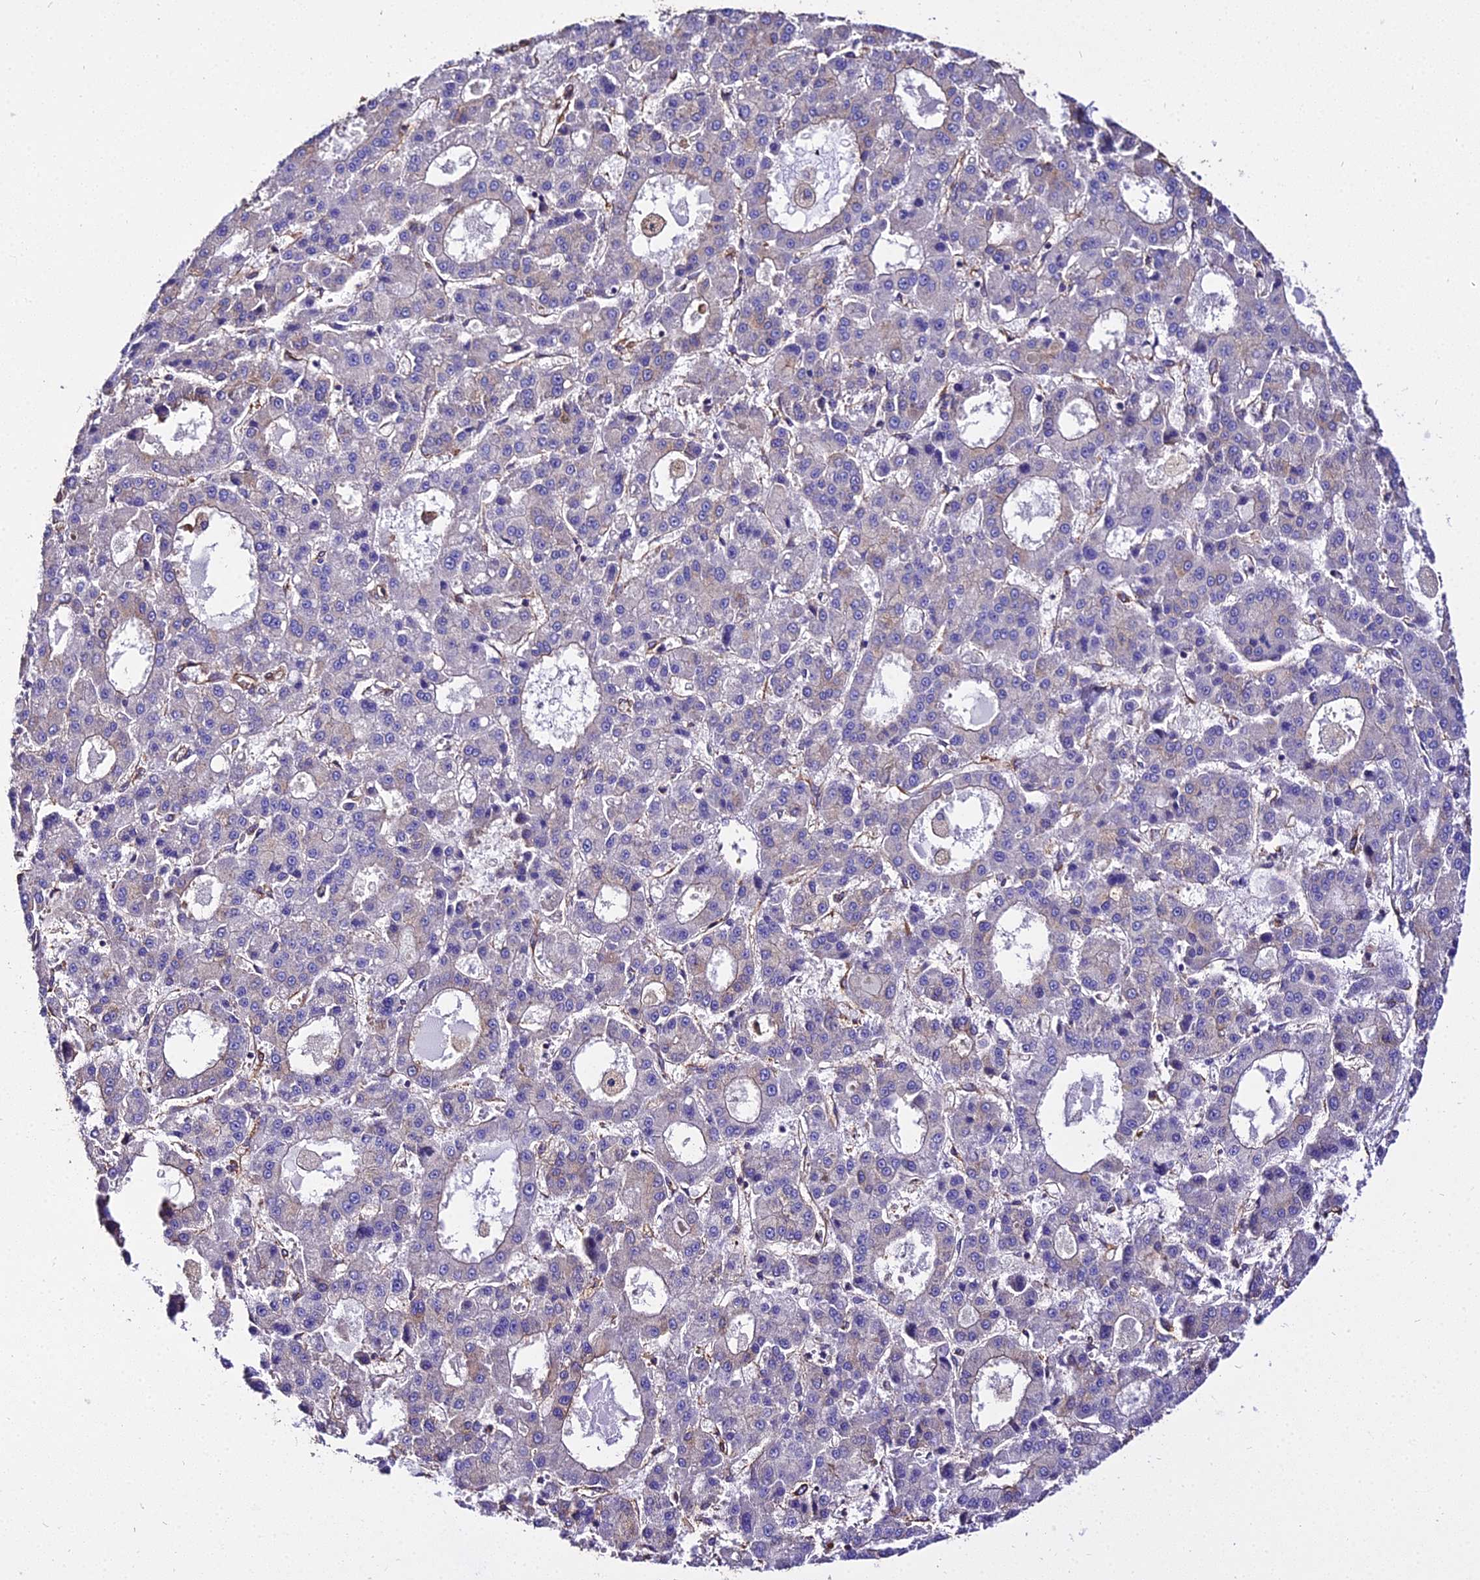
{"staining": {"intensity": "negative", "quantity": "none", "location": "none"}, "tissue": "liver cancer", "cell_type": "Tumor cells", "image_type": "cancer", "snomed": [{"axis": "morphology", "description": "Carcinoma, Hepatocellular, NOS"}, {"axis": "topography", "description": "Liver"}], "caption": "Hepatocellular carcinoma (liver) was stained to show a protein in brown. There is no significant expression in tumor cells. The staining was performed using DAB (3,3'-diaminobenzidine) to visualize the protein expression in brown, while the nuclei were stained in blue with hematoxylin (Magnification: 20x).", "gene": "TUBA3D", "patient": {"sex": "male", "age": 70}}